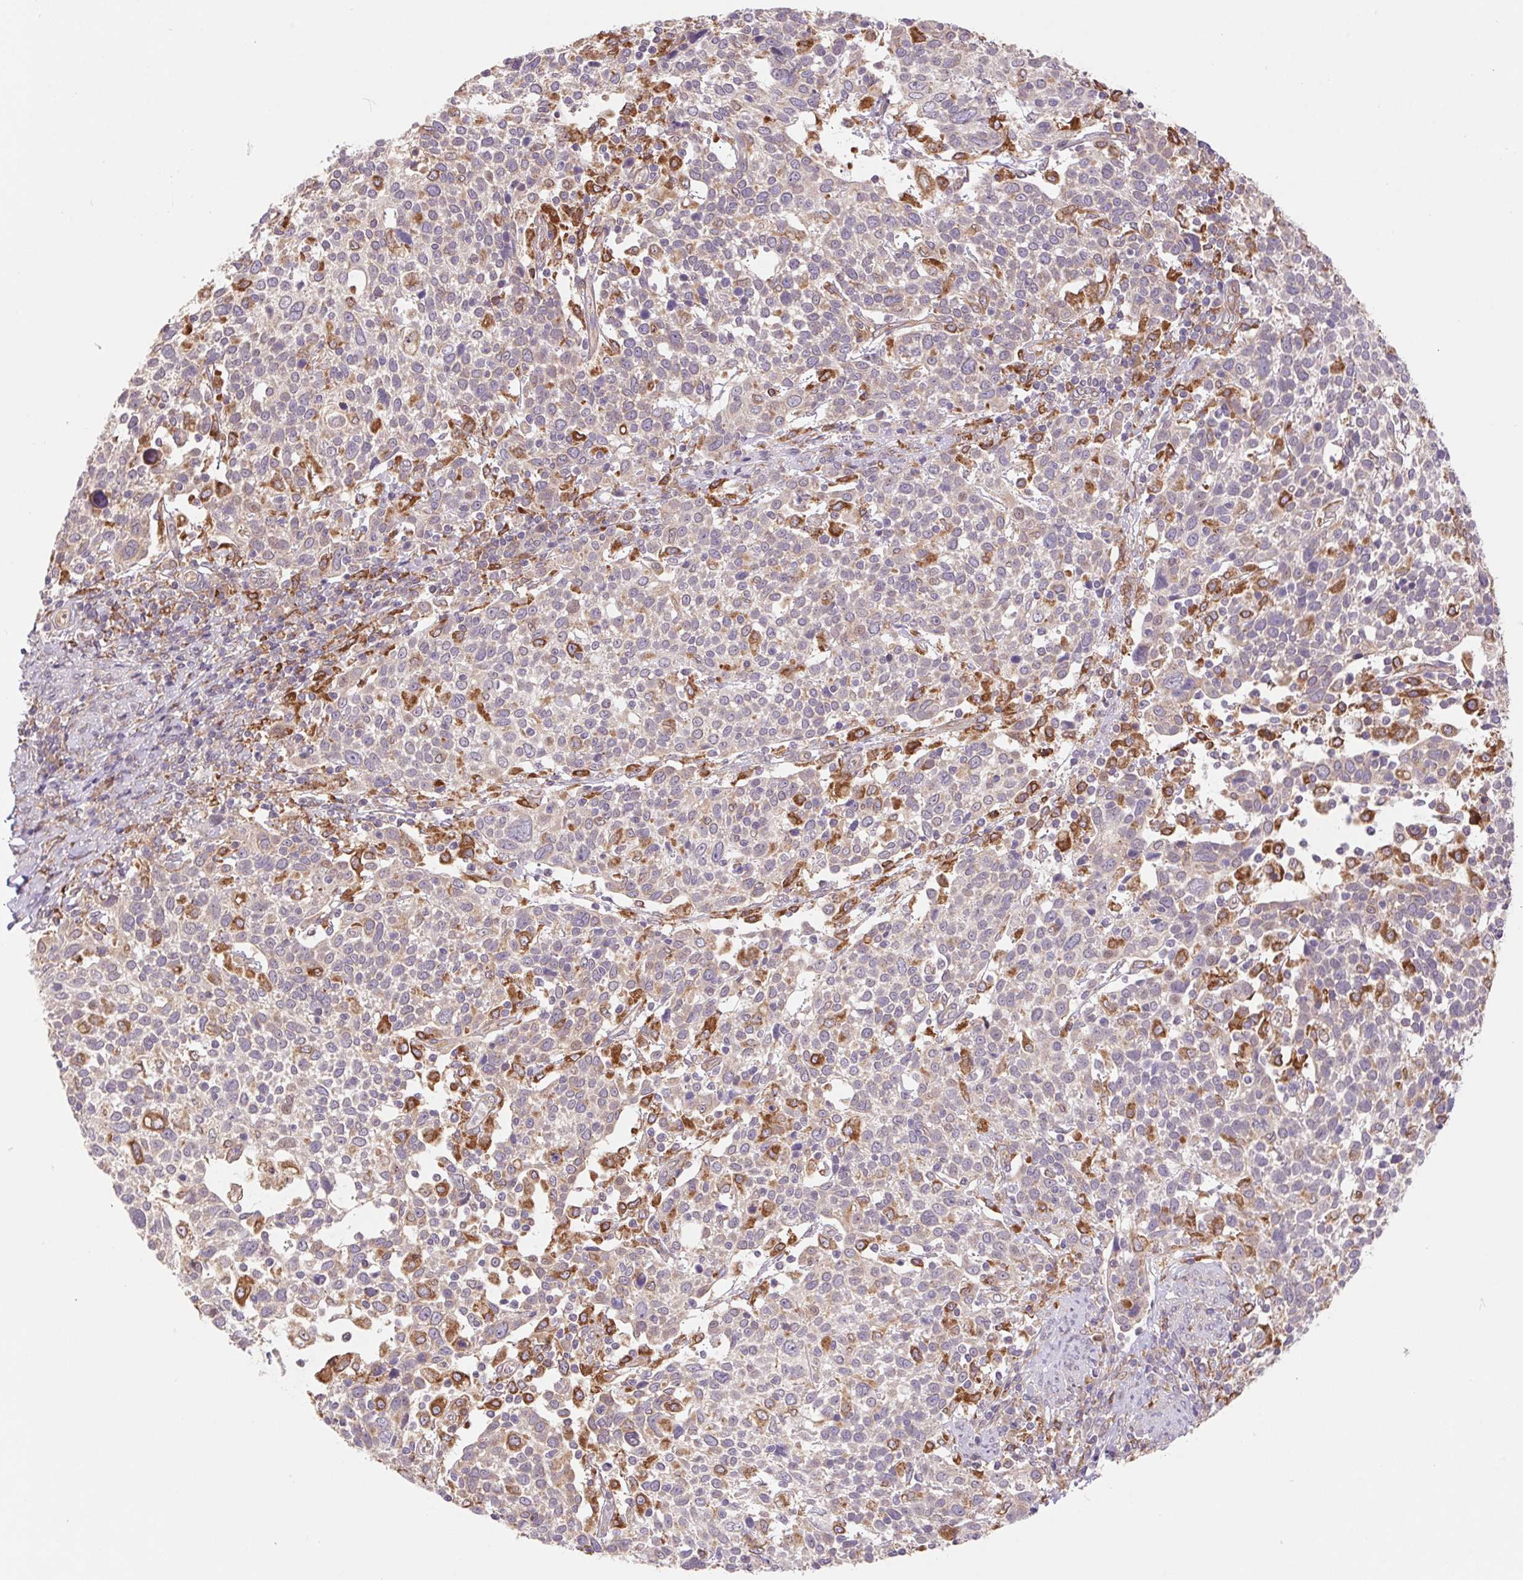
{"staining": {"intensity": "weak", "quantity": "<25%", "location": "cytoplasmic/membranous"}, "tissue": "cervical cancer", "cell_type": "Tumor cells", "image_type": "cancer", "snomed": [{"axis": "morphology", "description": "Squamous cell carcinoma, NOS"}, {"axis": "topography", "description": "Cervix"}], "caption": "Immunohistochemistry (IHC) image of neoplastic tissue: human cervical cancer stained with DAB (3,3'-diaminobenzidine) displays no significant protein positivity in tumor cells.", "gene": "KLHL20", "patient": {"sex": "female", "age": 61}}